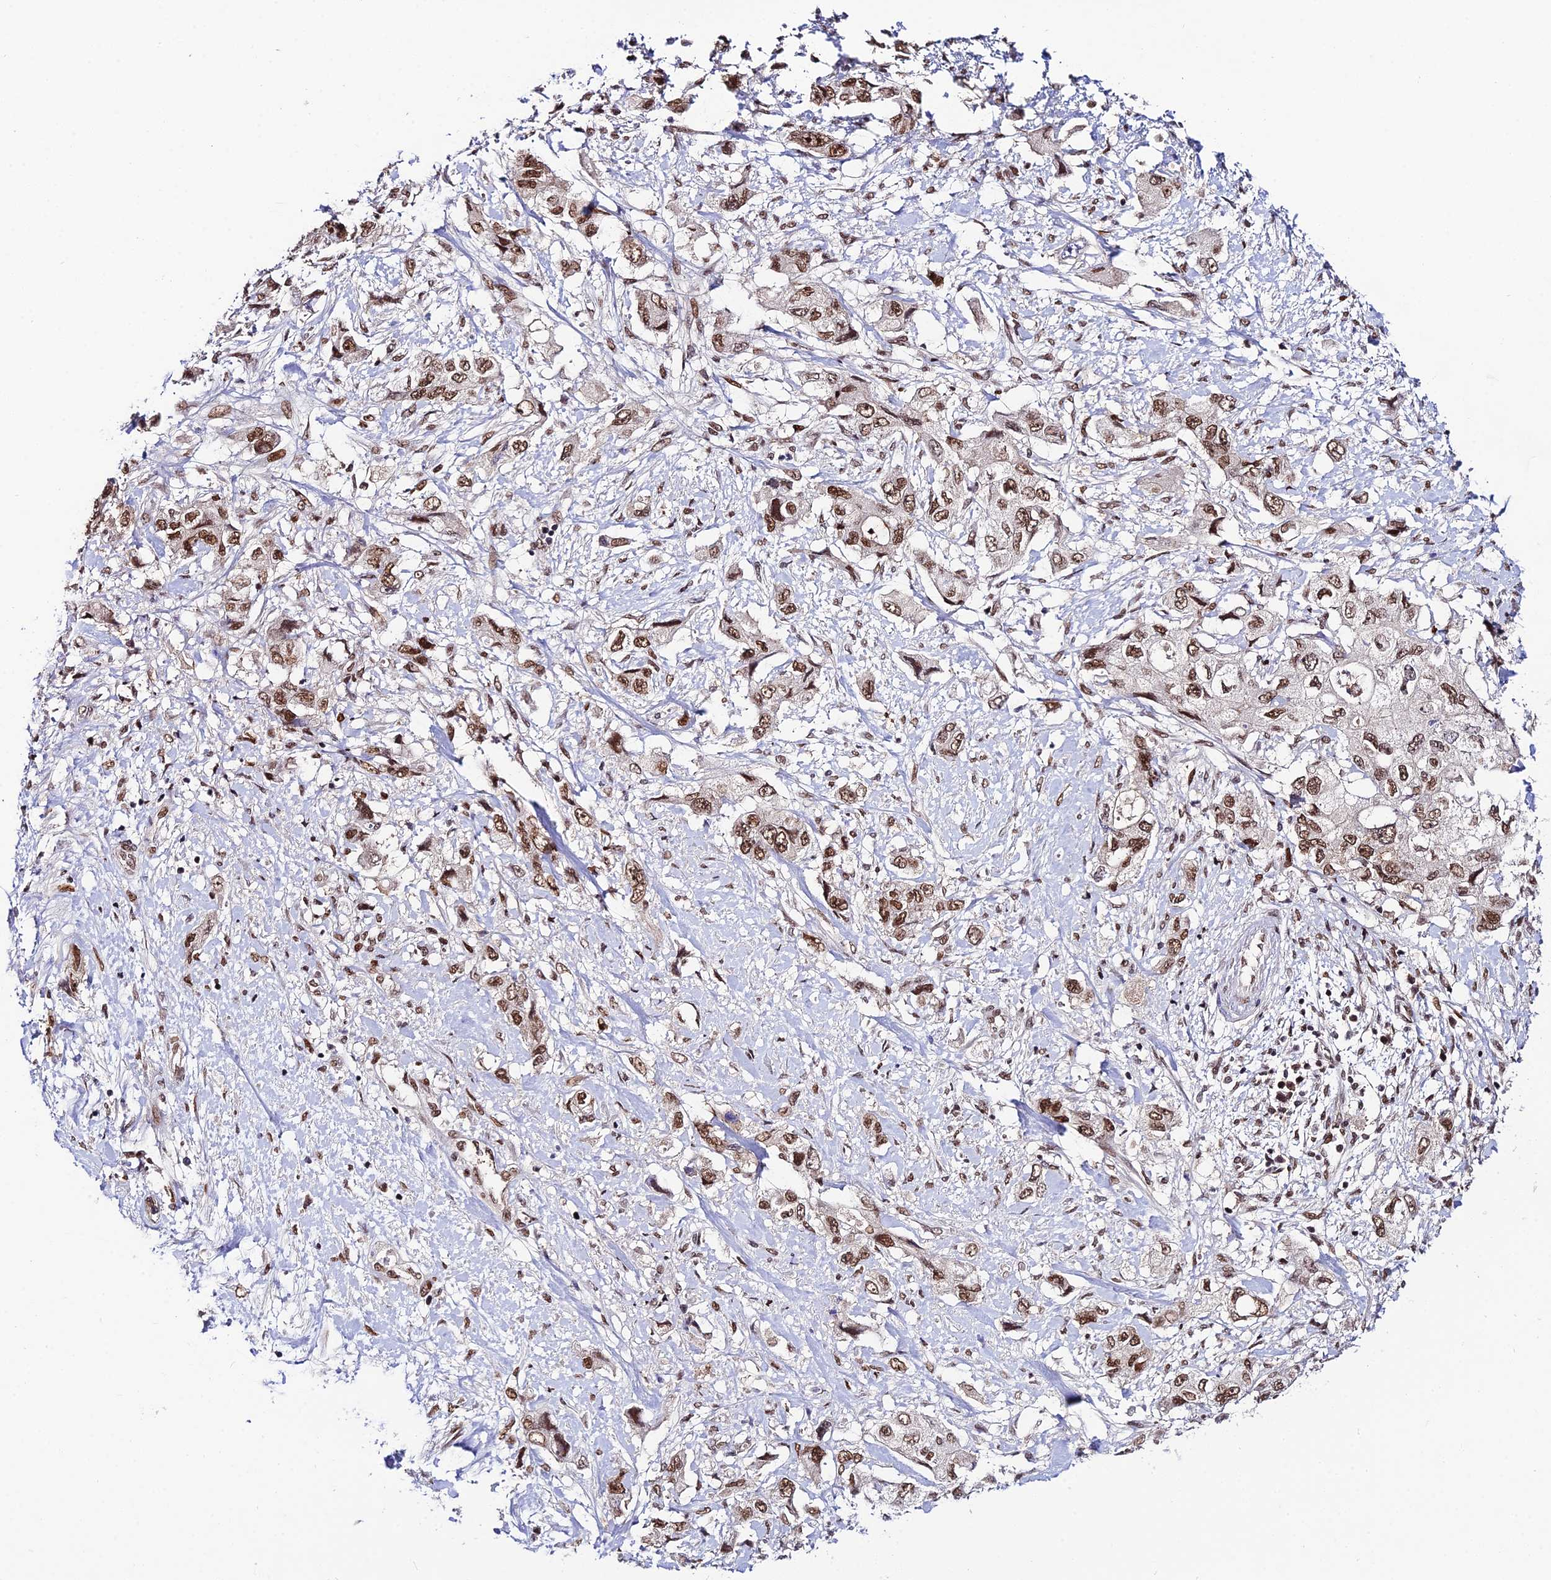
{"staining": {"intensity": "moderate", "quantity": ">75%", "location": "nuclear"}, "tissue": "pancreatic cancer", "cell_type": "Tumor cells", "image_type": "cancer", "snomed": [{"axis": "morphology", "description": "Adenocarcinoma, NOS"}, {"axis": "topography", "description": "Pancreas"}], "caption": "A brown stain labels moderate nuclear positivity of a protein in pancreatic cancer tumor cells.", "gene": "SYT15", "patient": {"sex": "female", "age": 73}}